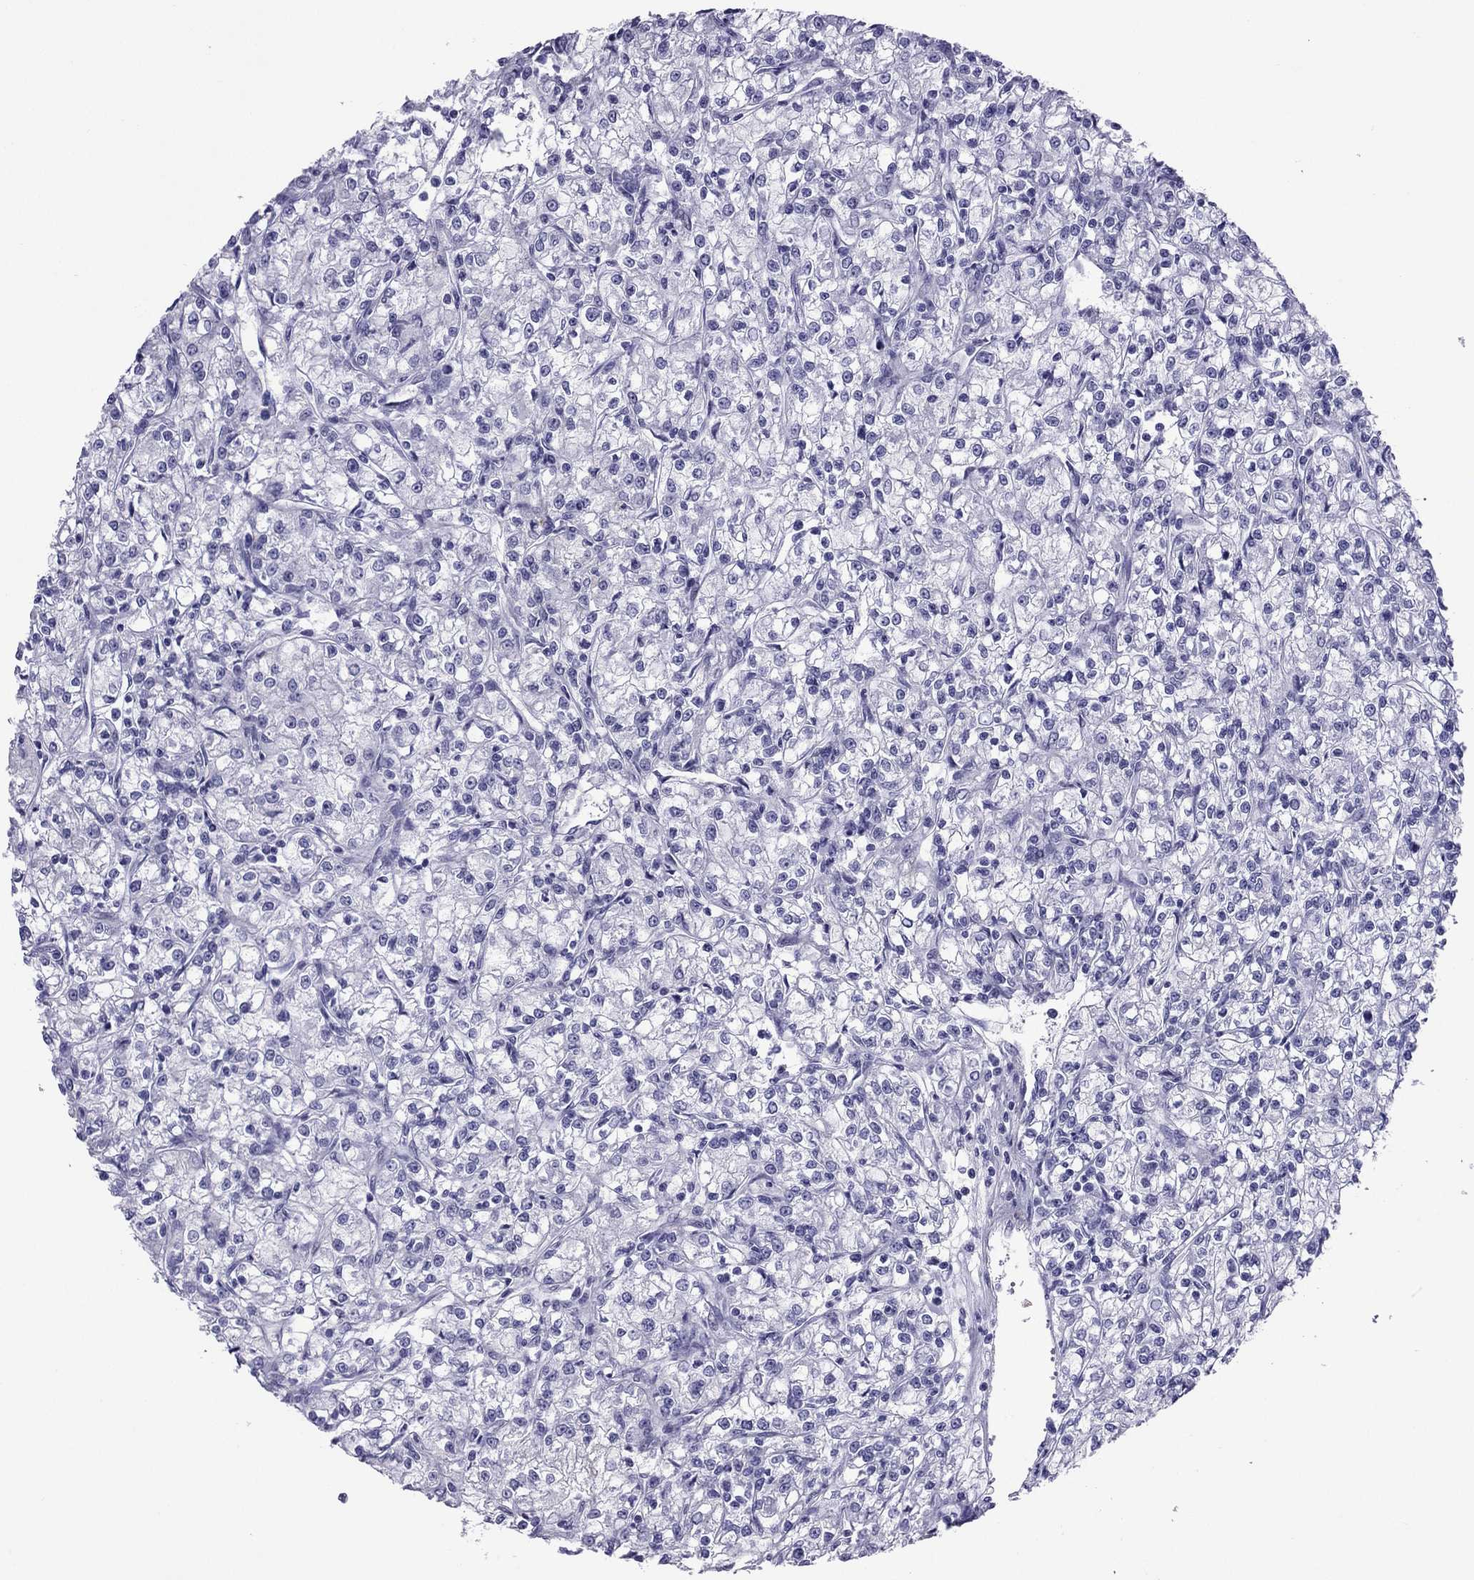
{"staining": {"intensity": "negative", "quantity": "none", "location": "none"}, "tissue": "renal cancer", "cell_type": "Tumor cells", "image_type": "cancer", "snomed": [{"axis": "morphology", "description": "Adenocarcinoma, NOS"}, {"axis": "topography", "description": "Kidney"}], "caption": "IHC photomicrograph of neoplastic tissue: renal cancer (adenocarcinoma) stained with DAB reveals no significant protein positivity in tumor cells.", "gene": "ZNF646", "patient": {"sex": "female", "age": 59}}